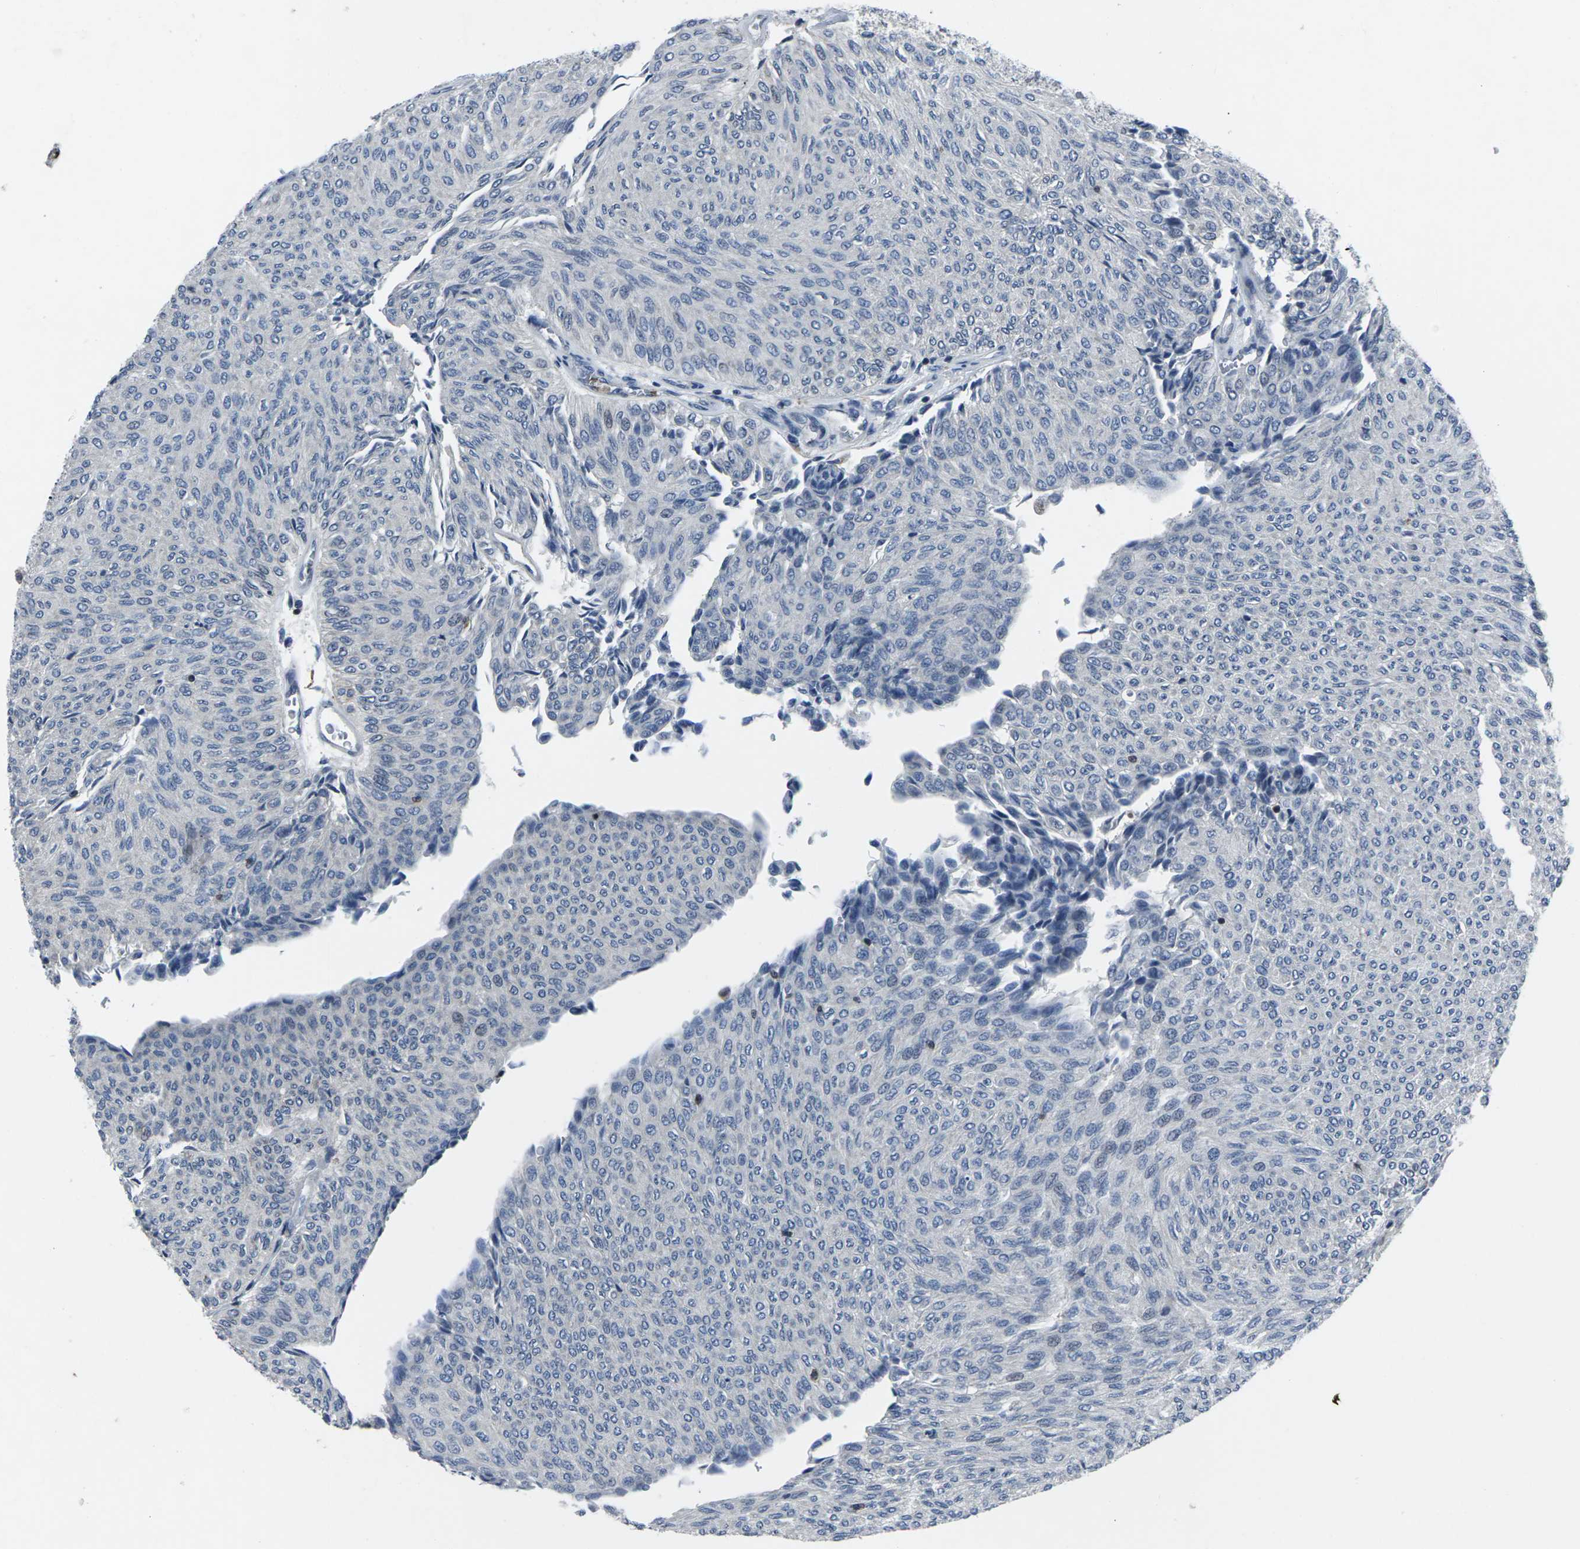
{"staining": {"intensity": "negative", "quantity": "none", "location": "none"}, "tissue": "urothelial cancer", "cell_type": "Tumor cells", "image_type": "cancer", "snomed": [{"axis": "morphology", "description": "Urothelial carcinoma, Low grade"}, {"axis": "topography", "description": "Urinary bladder"}], "caption": "An image of low-grade urothelial carcinoma stained for a protein shows no brown staining in tumor cells.", "gene": "STAT4", "patient": {"sex": "male", "age": 78}}